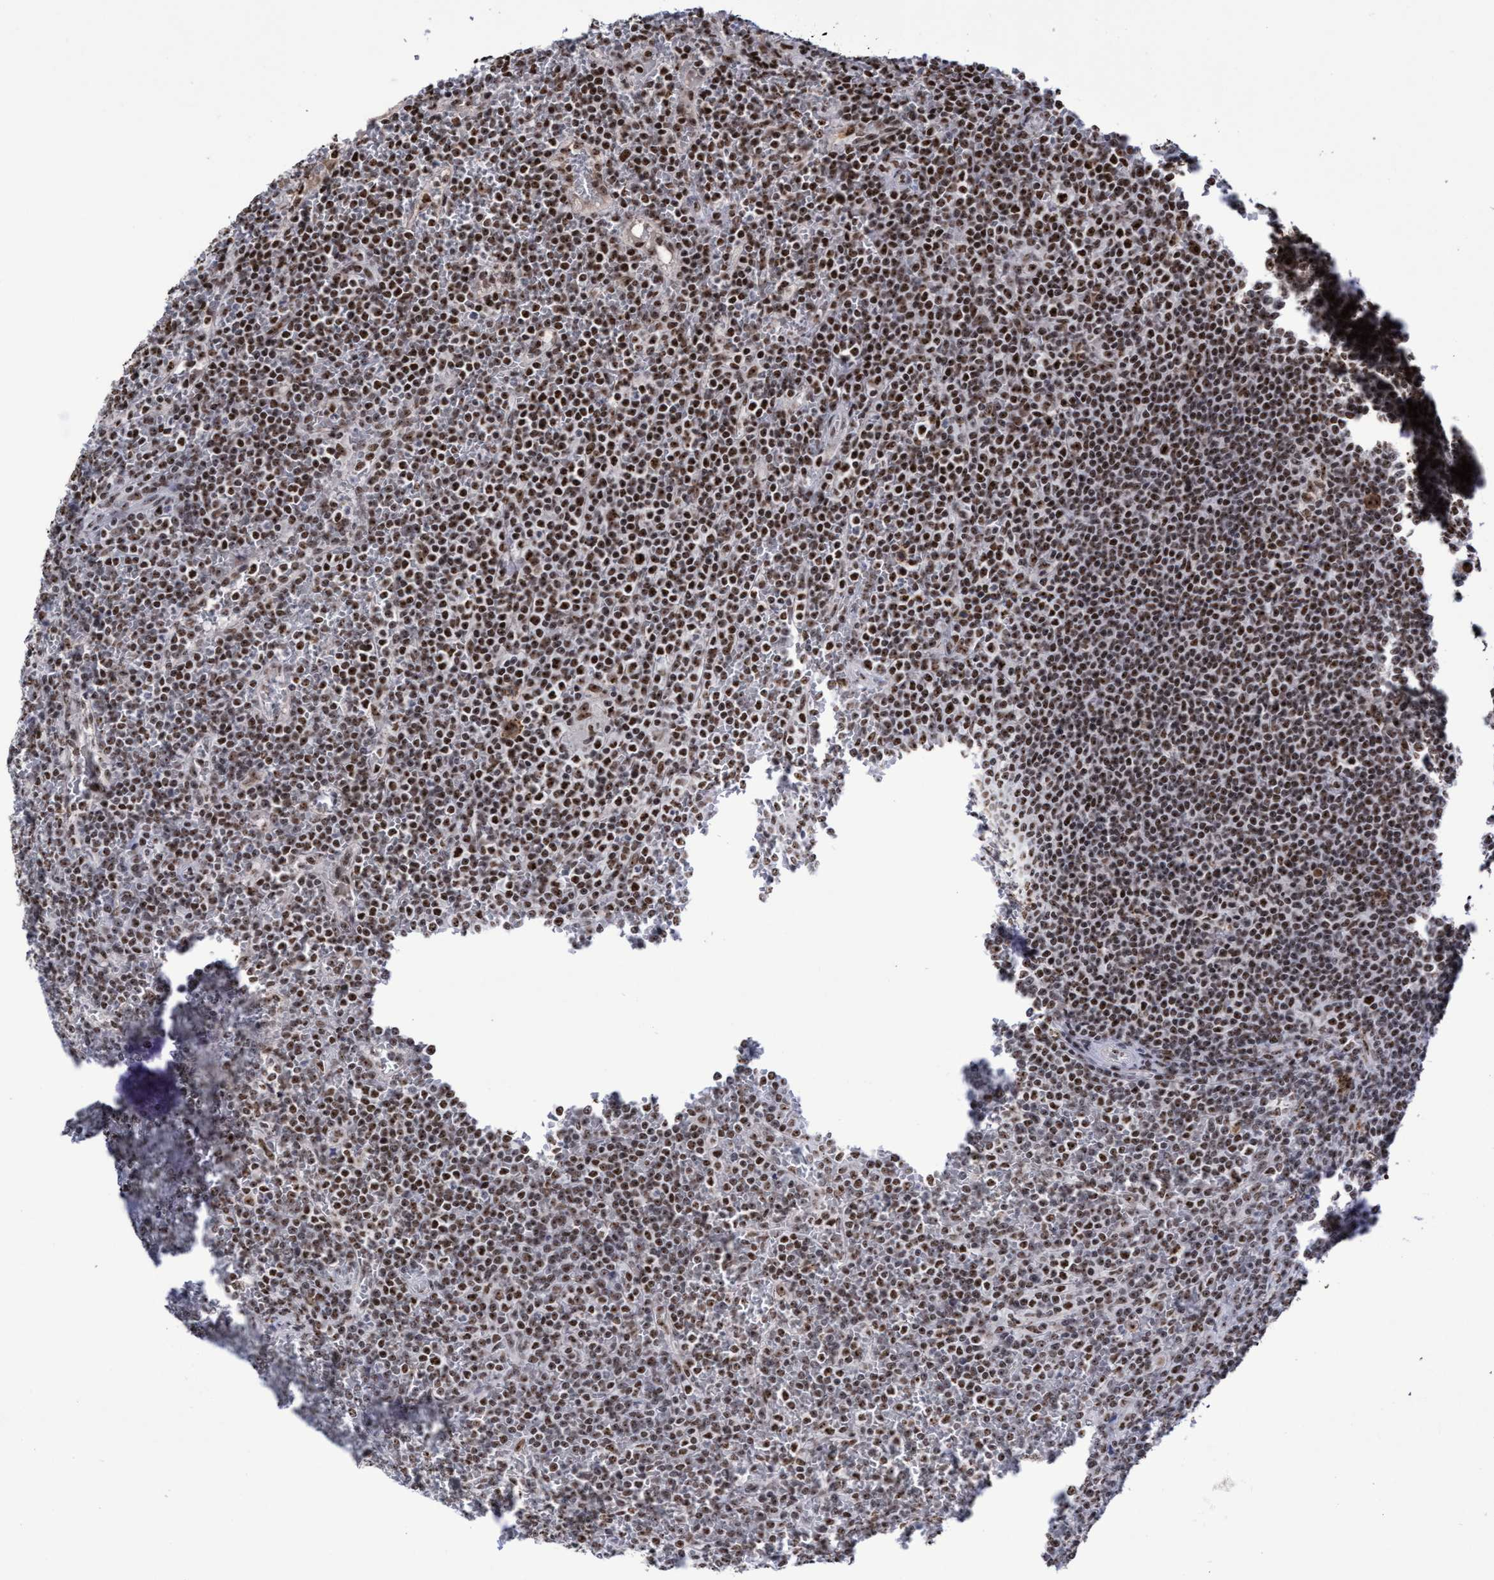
{"staining": {"intensity": "moderate", "quantity": ">75%", "location": "nuclear"}, "tissue": "lymphoma", "cell_type": "Tumor cells", "image_type": "cancer", "snomed": [{"axis": "morphology", "description": "Malignant lymphoma, non-Hodgkin's type, Low grade"}, {"axis": "topography", "description": "Spleen"}], "caption": "Immunohistochemistry histopathology image of malignant lymphoma, non-Hodgkin's type (low-grade) stained for a protein (brown), which demonstrates medium levels of moderate nuclear staining in approximately >75% of tumor cells.", "gene": "EFCAB10", "patient": {"sex": "female", "age": 19}}